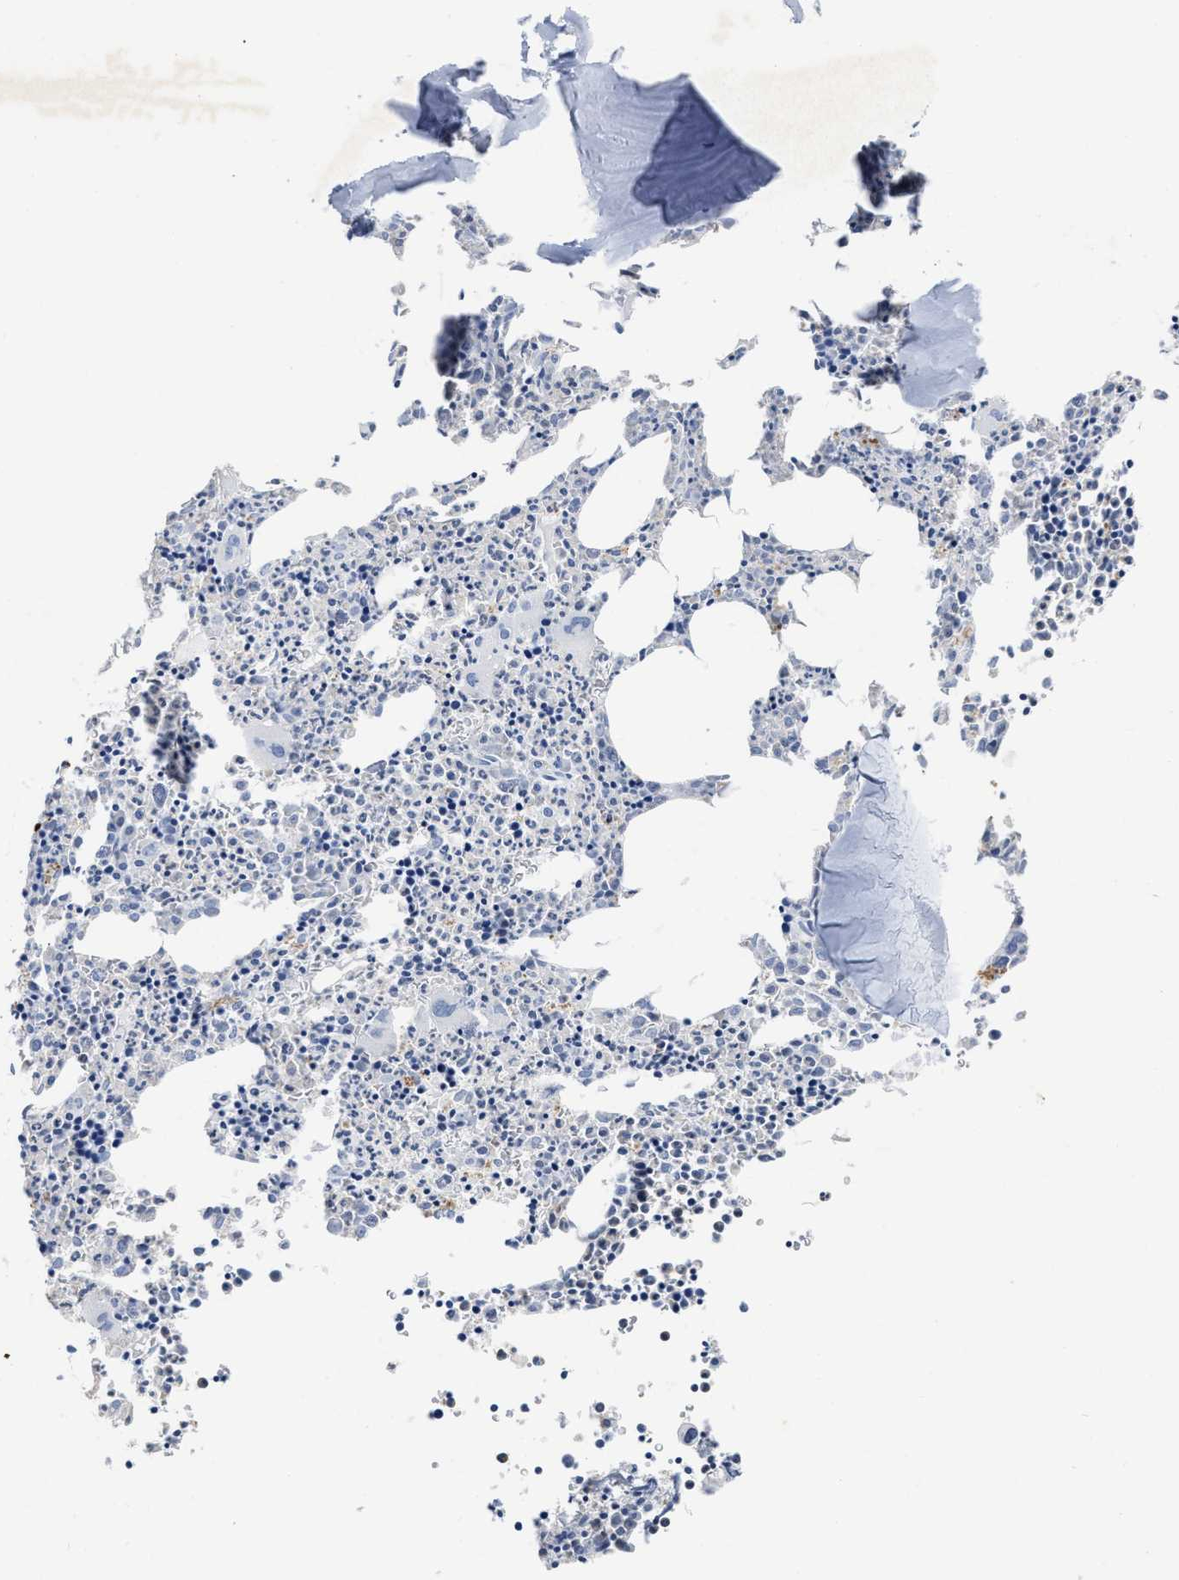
{"staining": {"intensity": "negative", "quantity": "none", "location": "none"}, "tissue": "bone marrow", "cell_type": "Hematopoietic cells", "image_type": "normal", "snomed": [{"axis": "morphology", "description": "Normal tissue, NOS"}, {"axis": "morphology", "description": "Inflammation, NOS"}, {"axis": "topography", "description": "Bone marrow"}], "caption": "This is an immunohistochemistry photomicrograph of benign bone marrow. There is no positivity in hematopoietic cells.", "gene": "CEACAM5", "patient": {"sex": "male", "age": 31}}